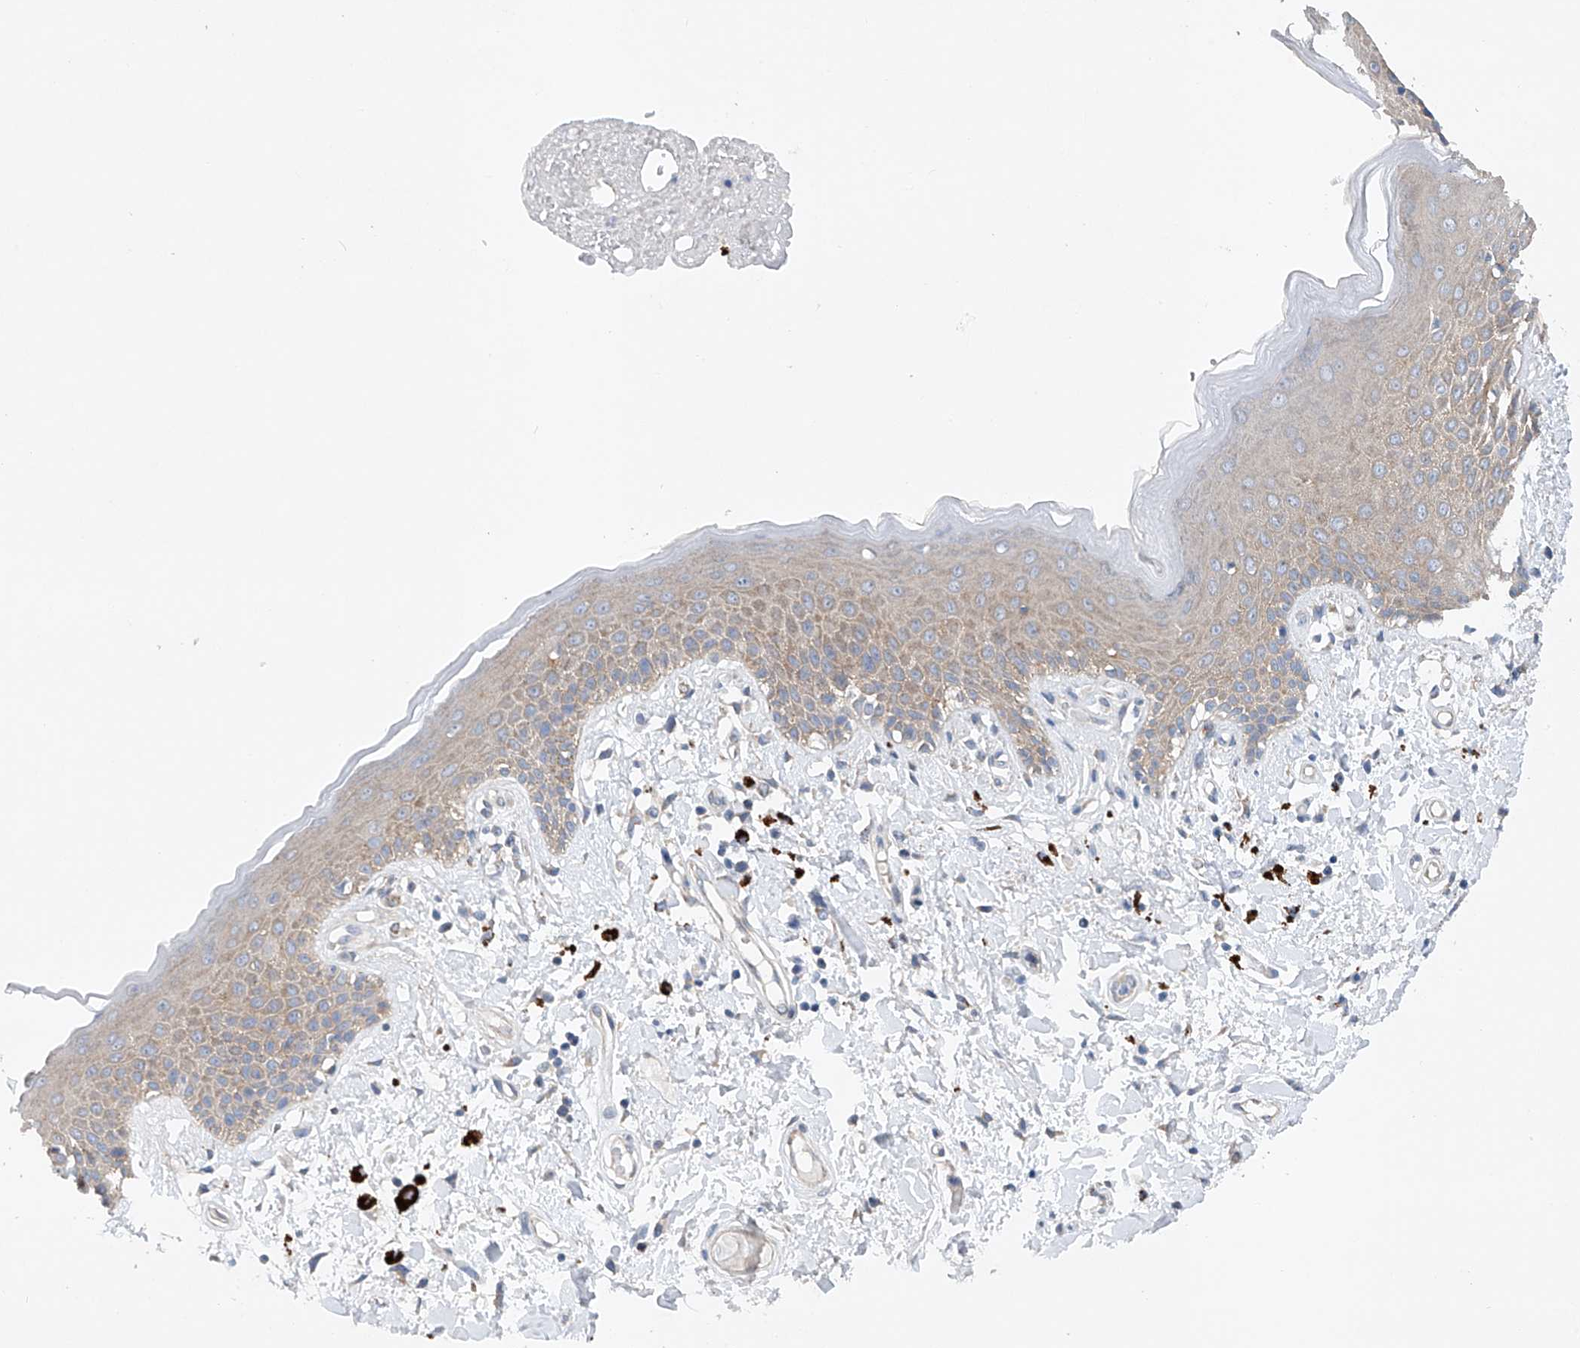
{"staining": {"intensity": "moderate", "quantity": ">75%", "location": "cytoplasmic/membranous"}, "tissue": "skin", "cell_type": "Epidermal cells", "image_type": "normal", "snomed": [{"axis": "morphology", "description": "Normal tissue, NOS"}, {"axis": "topography", "description": "Anal"}], "caption": "Immunohistochemistry (IHC) staining of normal skin, which shows medium levels of moderate cytoplasmic/membranous expression in about >75% of epidermal cells indicating moderate cytoplasmic/membranous protein expression. The staining was performed using DAB (brown) for protein detection and nuclei were counterstained in hematoxylin (blue).", "gene": "CEP85L", "patient": {"sex": "female", "age": 78}}